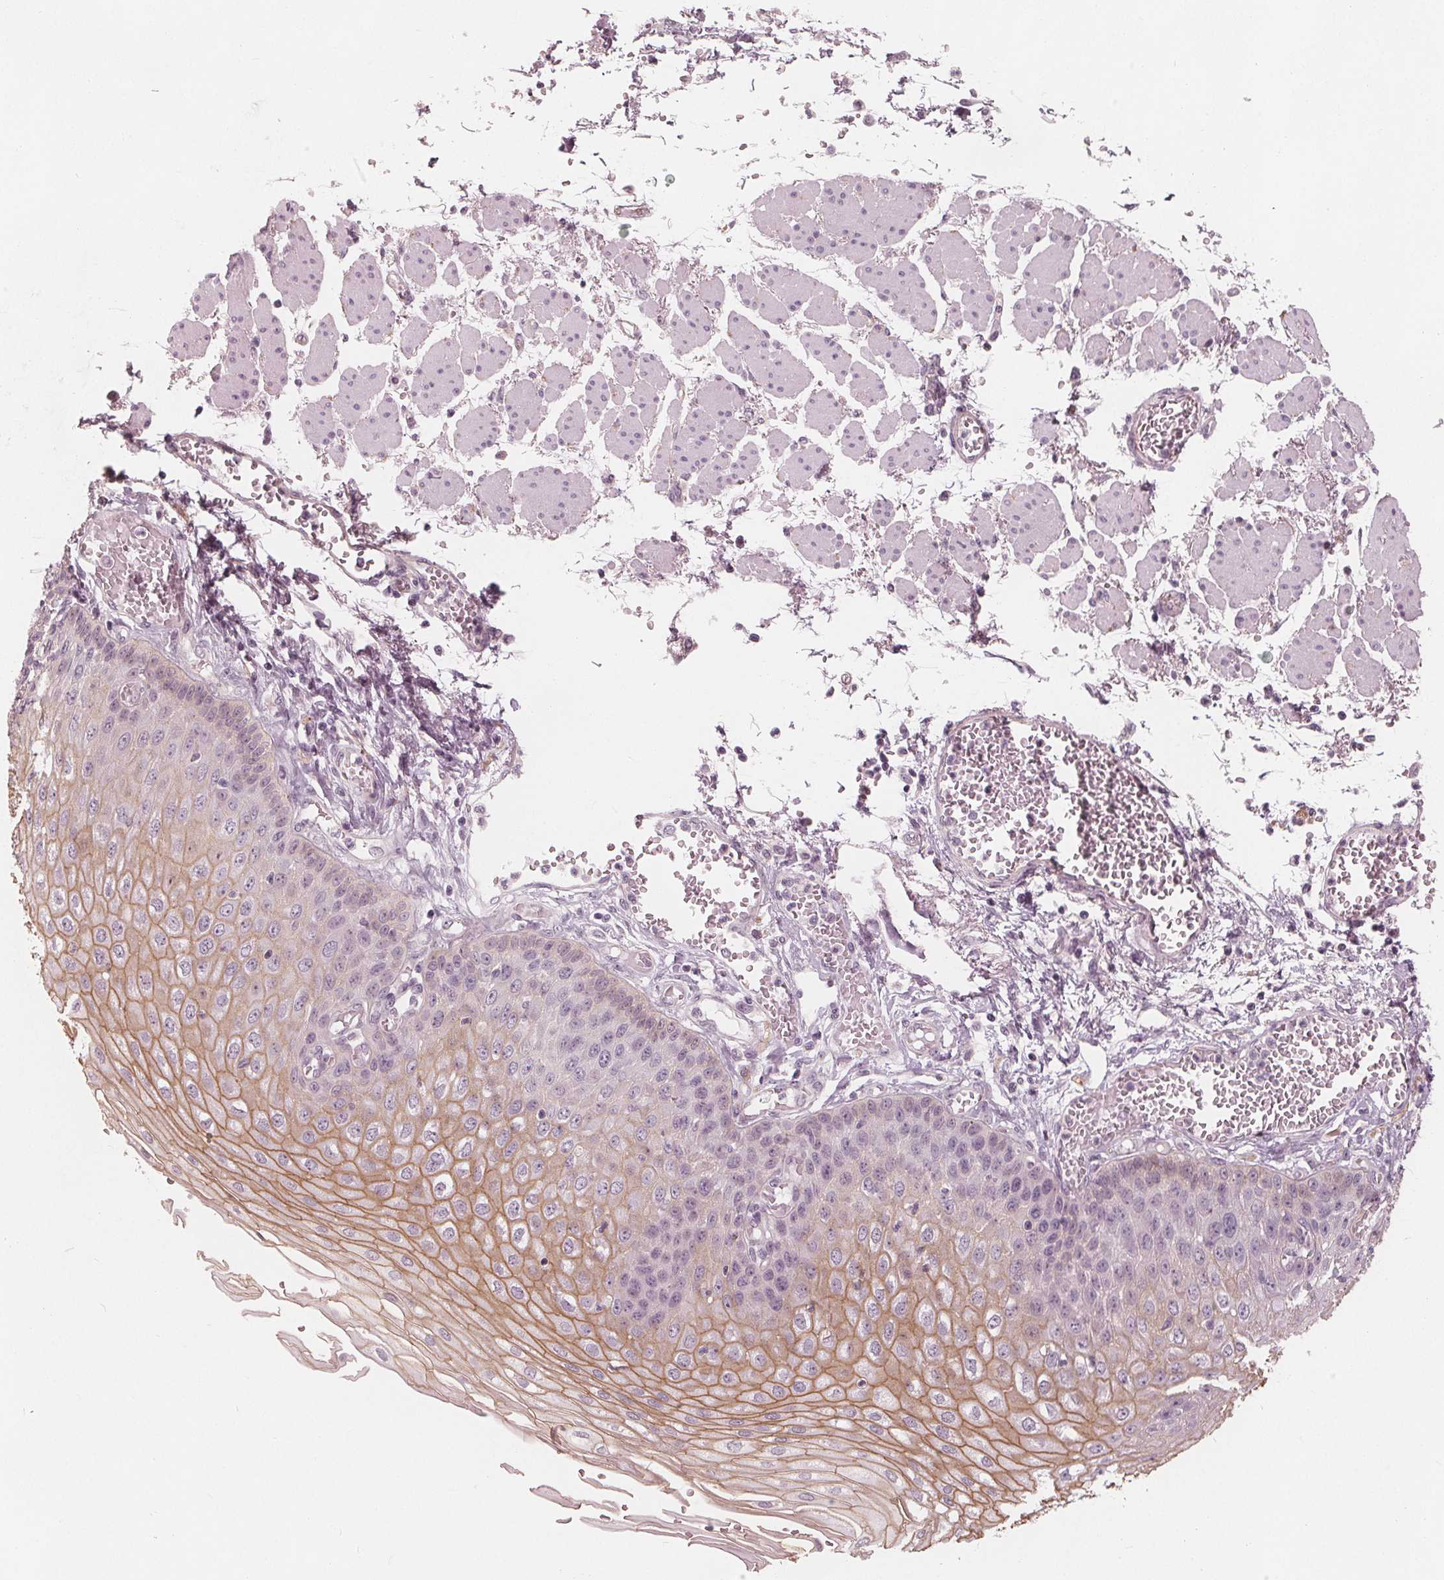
{"staining": {"intensity": "moderate", "quantity": "25%-75%", "location": "cytoplasmic/membranous"}, "tissue": "esophagus", "cell_type": "Squamous epithelial cells", "image_type": "normal", "snomed": [{"axis": "morphology", "description": "Normal tissue, NOS"}, {"axis": "morphology", "description": "Adenocarcinoma, NOS"}, {"axis": "topography", "description": "Esophagus"}], "caption": "A medium amount of moderate cytoplasmic/membranous staining is identified in about 25%-75% of squamous epithelial cells in benign esophagus. The staining was performed using DAB (3,3'-diaminobenzidine) to visualize the protein expression in brown, while the nuclei were stained in blue with hematoxylin (Magnification: 20x).", "gene": "SAT2", "patient": {"sex": "male", "age": 81}}